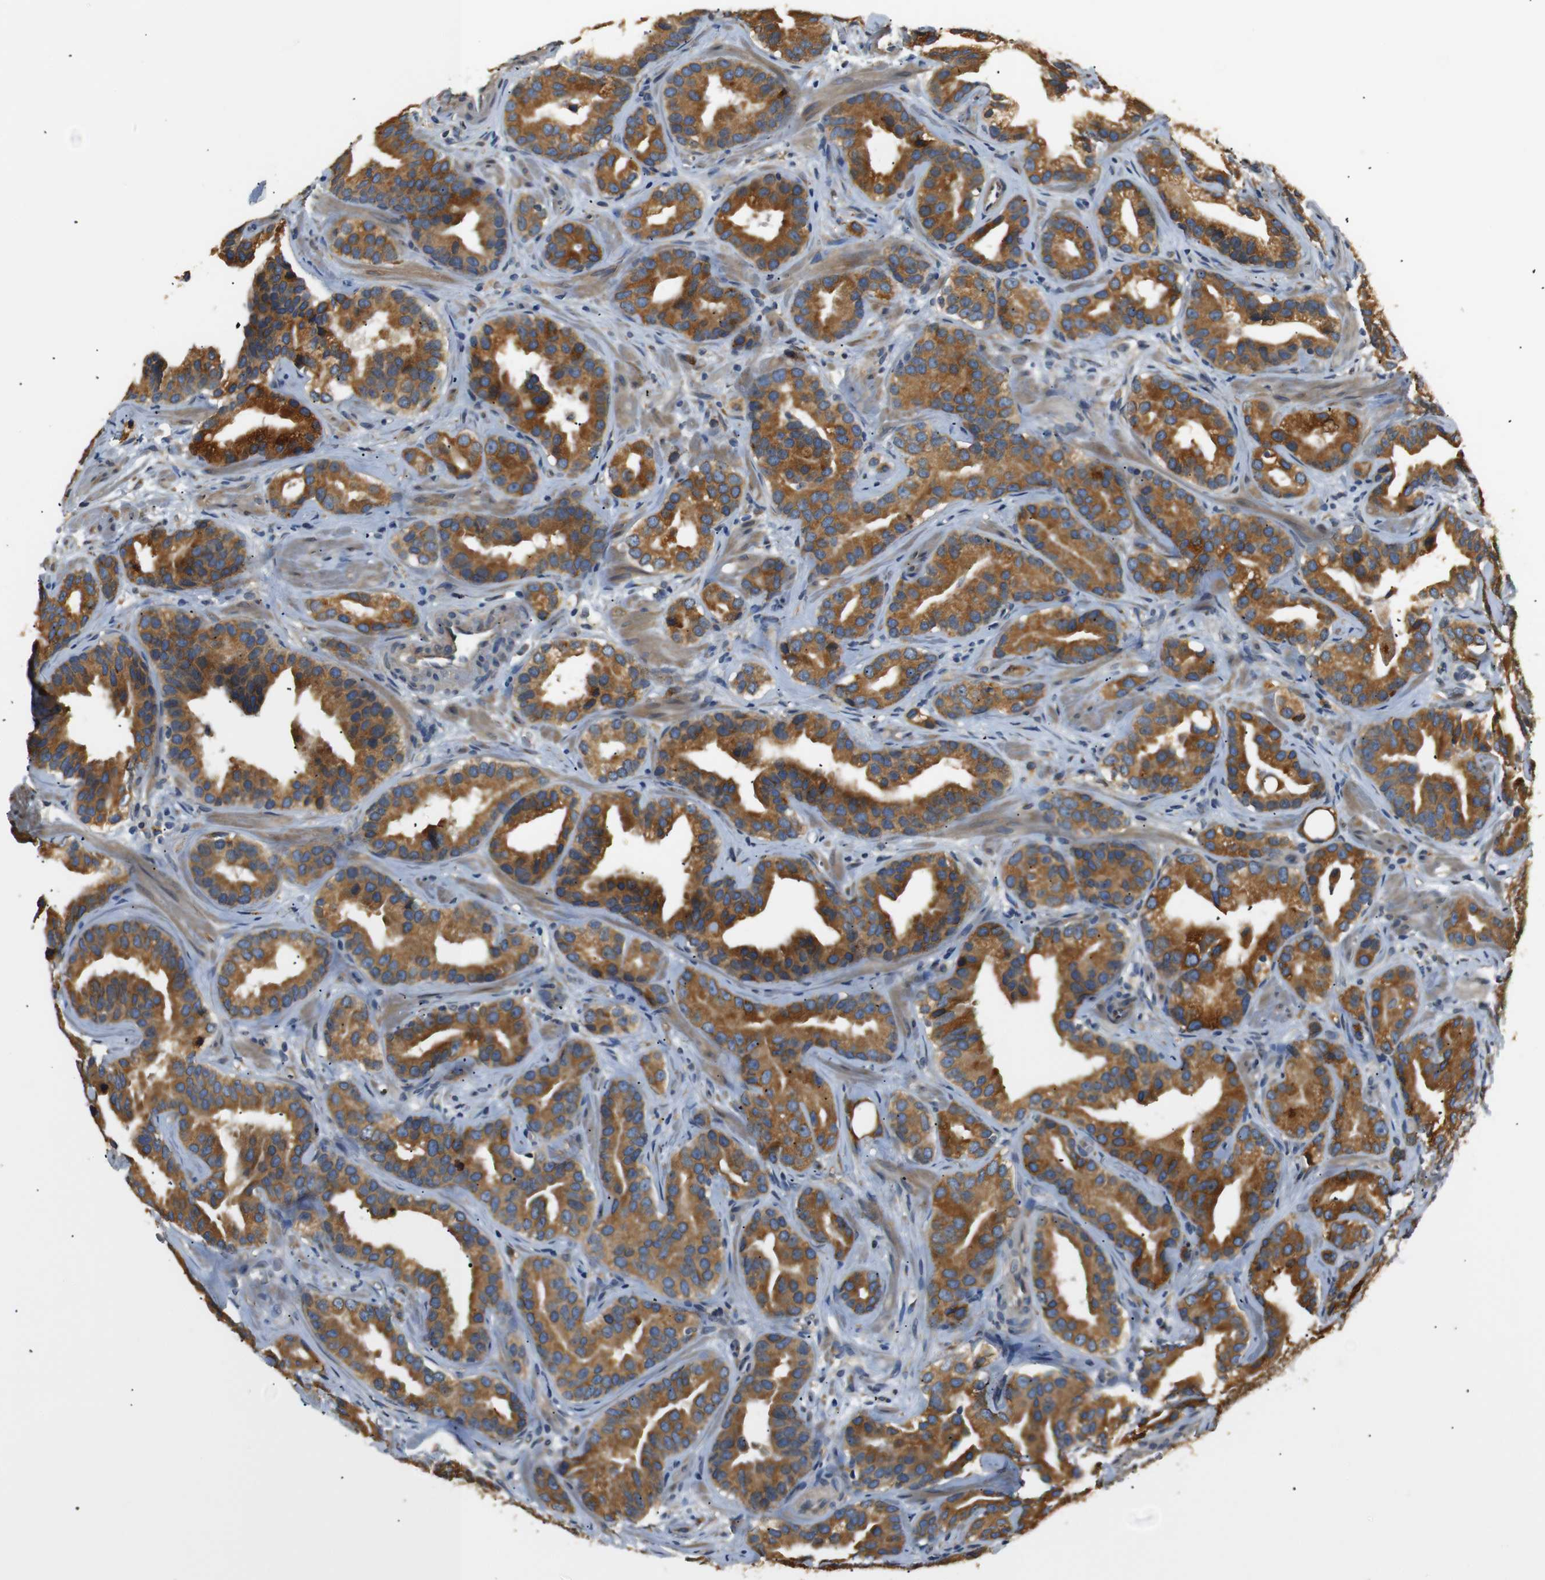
{"staining": {"intensity": "moderate", "quantity": ">75%", "location": "cytoplasmic/membranous"}, "tissue": "prostate cancer", "cell_type": "Tumor cells", "image_type": "cancer", "snomed": [{"axis": "morphology", "description": "Adenocarcinoma, Low grade"}, {"axis": "topography", "description": "Prostate"}], "caption": "Immunohistochemical staining of human prostate cancer (low-grade adenocarcinoma) displays moderate cytoplasmic/membranous protein expression in approximately >75% of tumor cells.", "gene": "TMED2", "patient": {"sex": "male", "age": 59}}